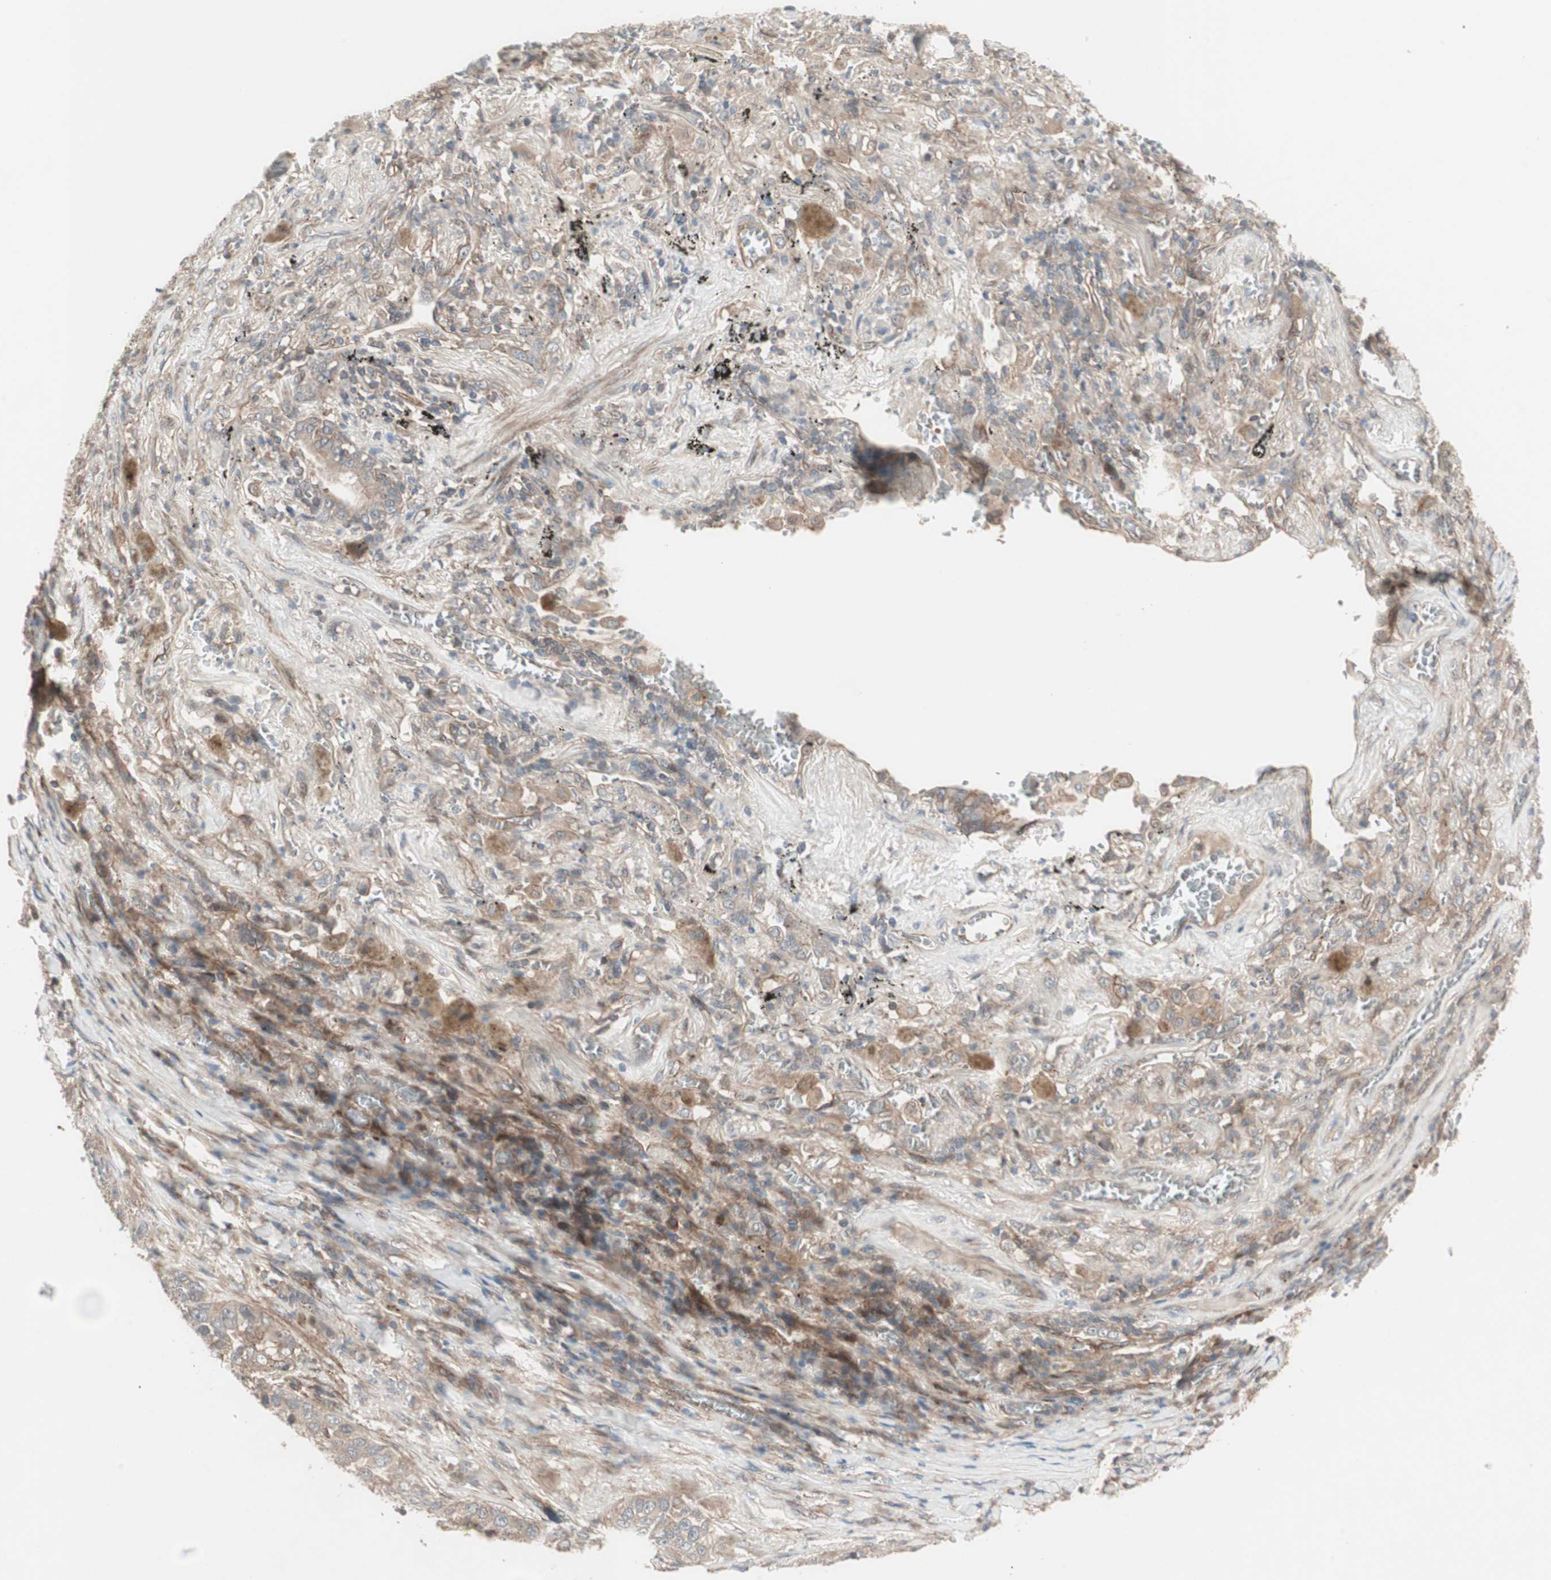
{"staining": {"intensity": "weak", "quantity": ">75%", "location": "cytoplasmic/membranous"}, "tissue": "lung cancer", "cell_type": "Tumor cells", "image_type": "cancer", "snomed": [{"axis": "morphology", "description": "Squamous cell carcinoma, NOS"}, {"axis": "topography", "description": "Lung"}], "caption": "The photomicrograph reveals a brown stain indicating the presence of a protein in the cytoplasmic/membranous of tumor cells in squamous cell carcinoma (lung).", "gene": "PFDN1", "patient": {"sex": "male", "age": 57}}